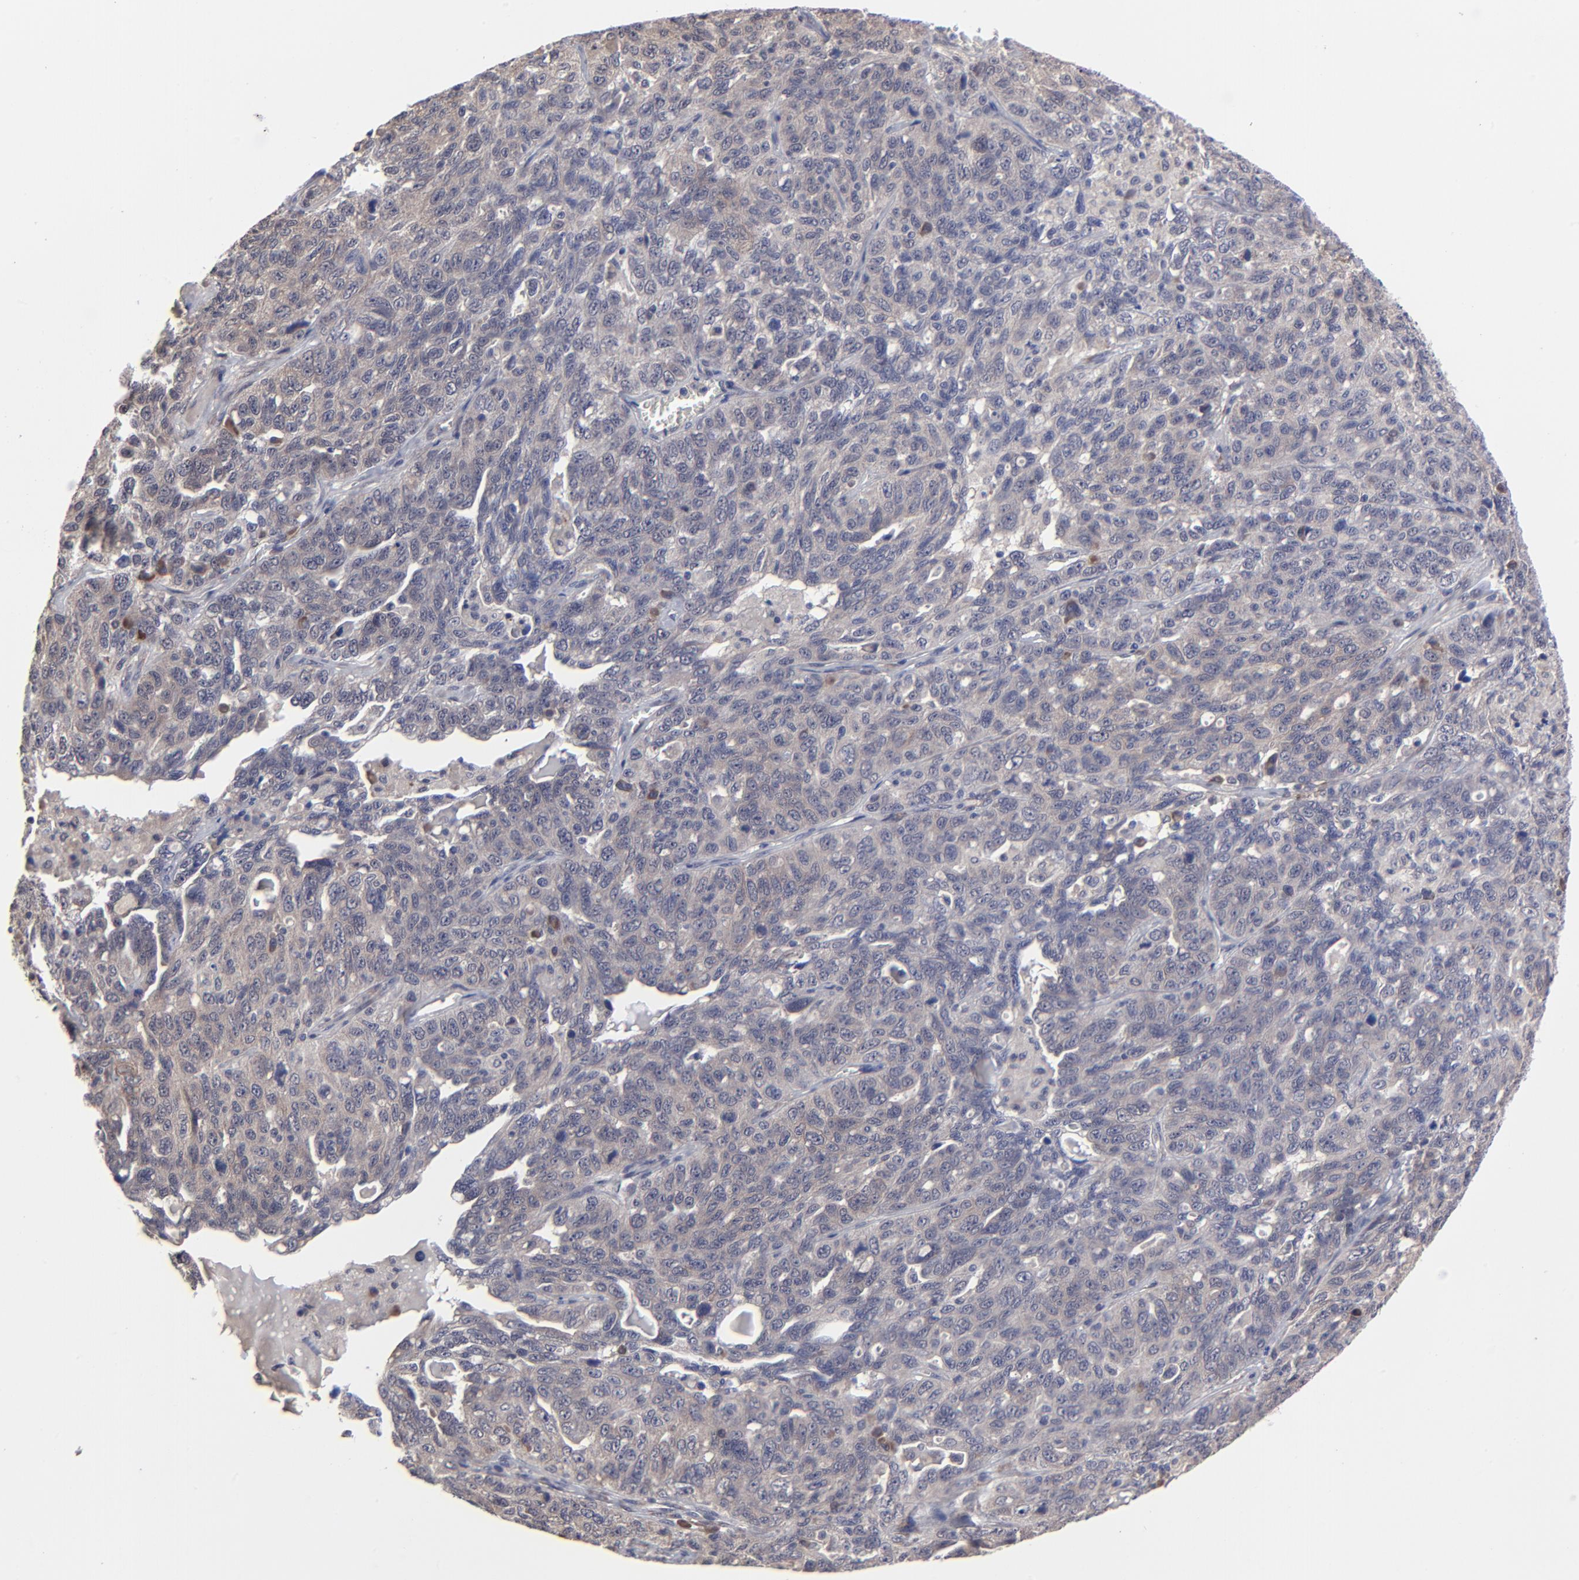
{"staining": {"intensity": "weak", "quantity": "<25%", "location": "cytoplasmic/membranous"}, "tissue": "ovarian cancer", "cell_type": "Tumor cells", "image_type": "cancer", "snomed": [{"axis": "morphology", "description": "Cystadenocarcinoma, serous, NOS"}, {"axis": "topography", "description": "Ovary"}], "caption": "Tumor cells show no significant protein expression in ovarian serous cystadenocarcinoma.", "gene": "CHL1", "patient": {"sex": "female", "age": 71}}